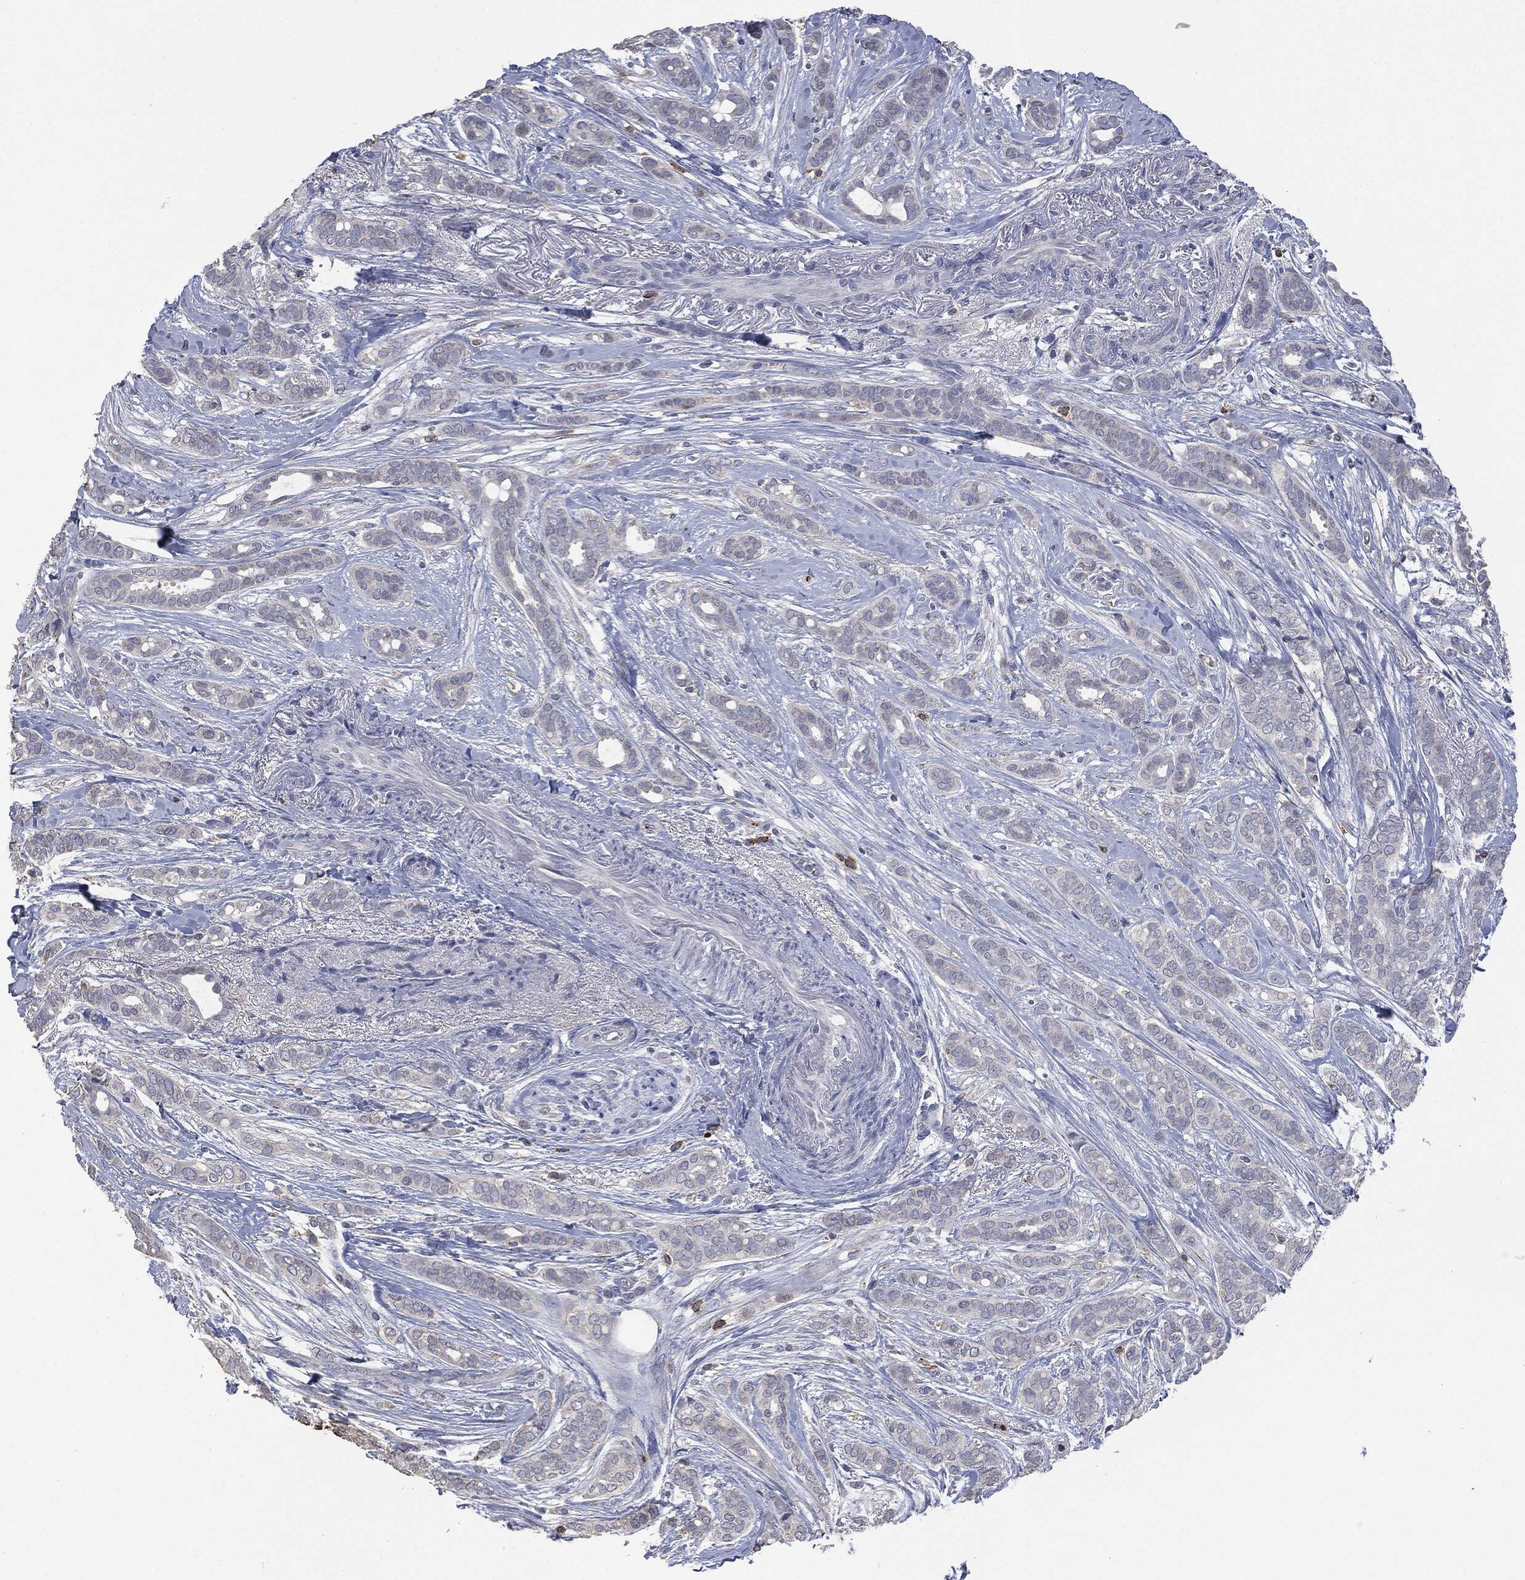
{"staining": {"intensity": "negative", "quantity": "none", "location": "none"}, "tissue": "breast cancer", "cell_type": "Tumor cells", "image_type": "cancer", "snomed": [{"axis": "morphology", "description": "Duct carcinoma"}, {"axis": "topography", "description": "Breast"}], "caption": "Immunohistochemical staining of human infiltrating ductal carcinoma (breast) reveals no significant expression in tumor cells. (DAB immunohistochemistry (IHC) visualized using brightfield microscopy, high magnification).", "gene": "CD33", "patient": {"sex": "female", "age": 51}}